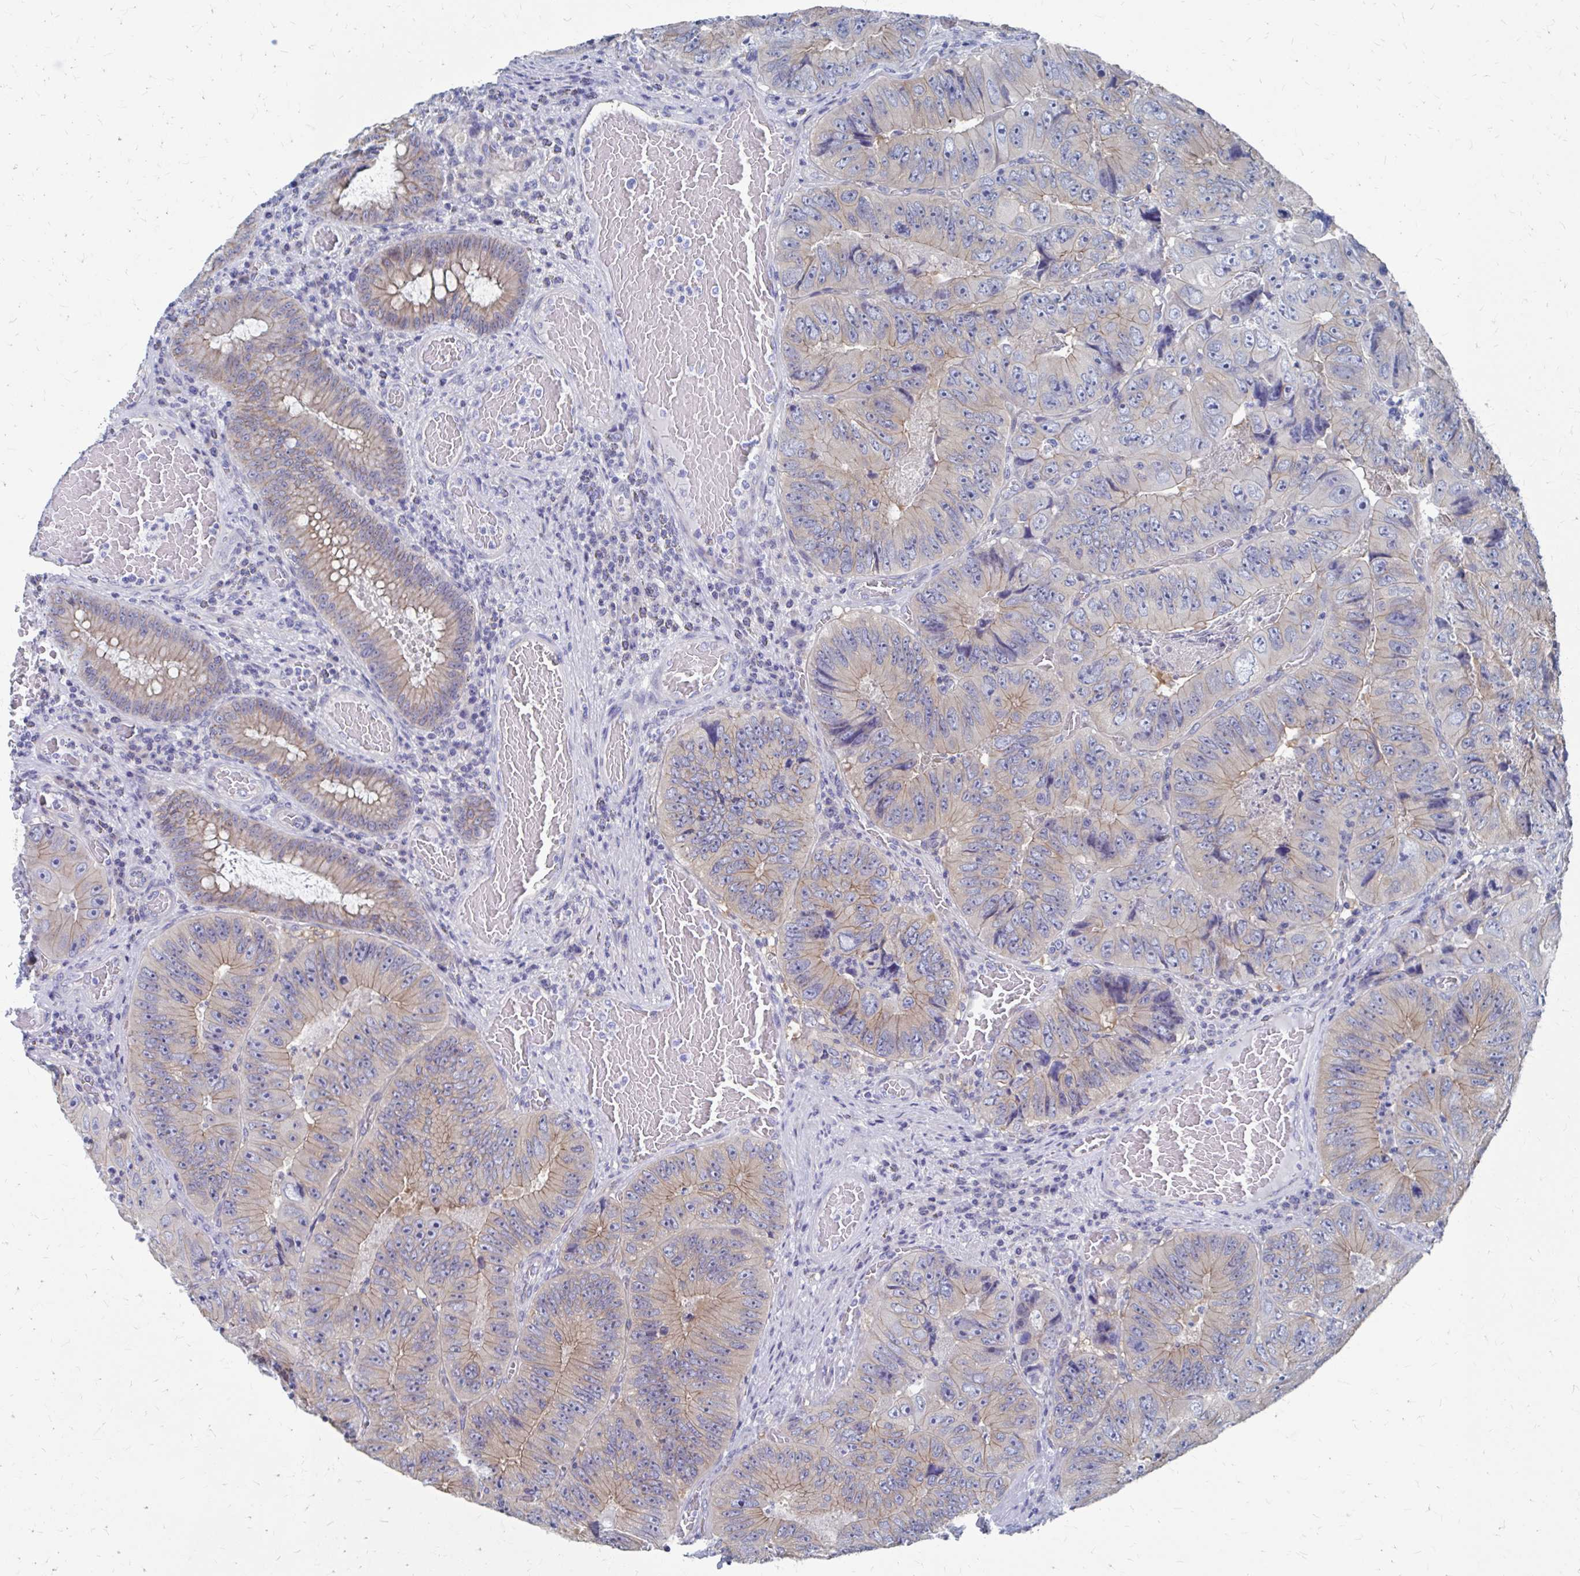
{"staining": {"intensity": "weak", "quantity": "25%-75%", "location": "cytoplasmic/membranous"}, "tissue": "colorectal cancer", "cell_type": "Tumor cells", "image_type": "cancer", "snomed": [{"axis": "morphology", "description": "Adenocarcinoma, NOS"}, {"axis": "topography", "description": "Colon"}], "caption": "Colorectal adenocarcinoma stained with immunohistochemistry demonstrates weak cytoplasmic/membranous staining in about 25%-75% of tumor cells. Ihc stains the protein in brown and the nuclei are stained blue.", "gene": "PLEKHG7", "patient": {"sex": "female", "age": 84}}